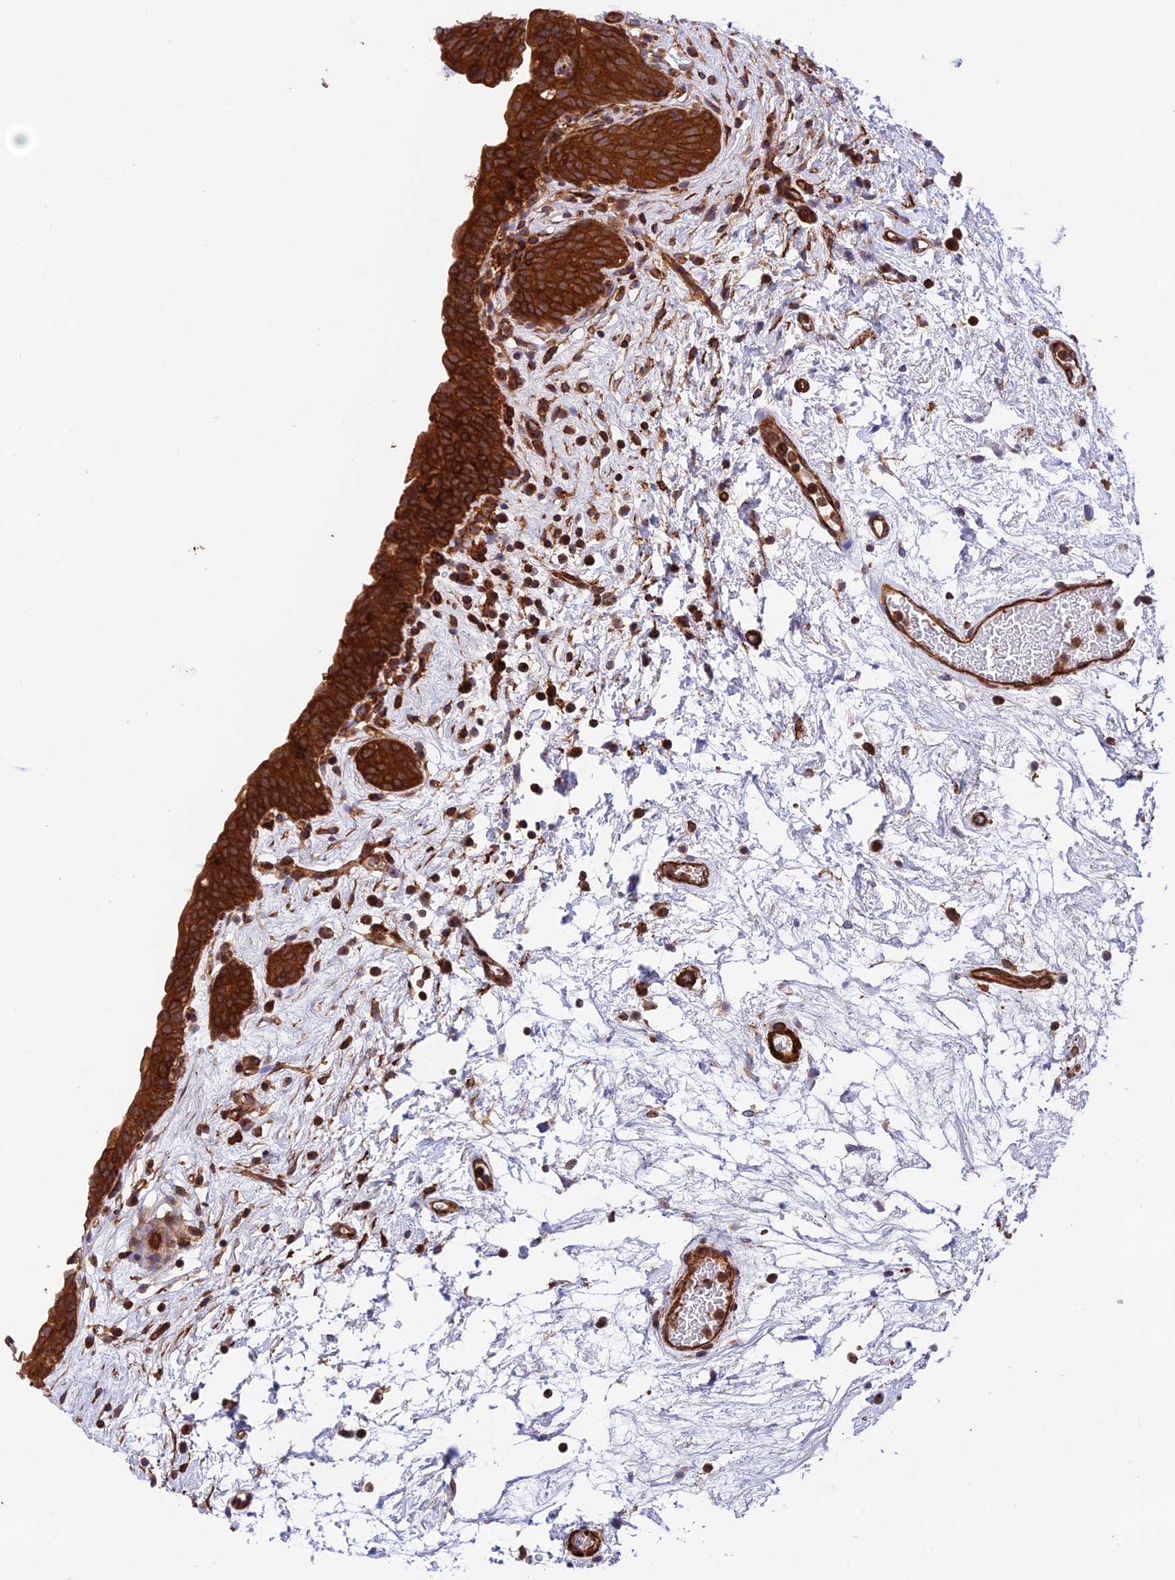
{"staining": {"intensity": "strong", "quantity": ">75%", "location": "cytoplasmic/membranous"}, "tissue": "urinary bladder", "cell_type": "Urothelial cells", "image_type": "normal", "snomed": [{"axis": "morphology", "description": "Normal tissue, NOS"}, {"axis": "topography", "description": "Urinary bladder"}], "caption": "Approximately >75% of urothelial cells in unremarkable human urinary bladder reveal strong cytoplasmic/membranous protein staining as visualized by brown immunohistochemical staining.", "gene": "EVI5L", "patient": {"sex": "male", "age": 83}}